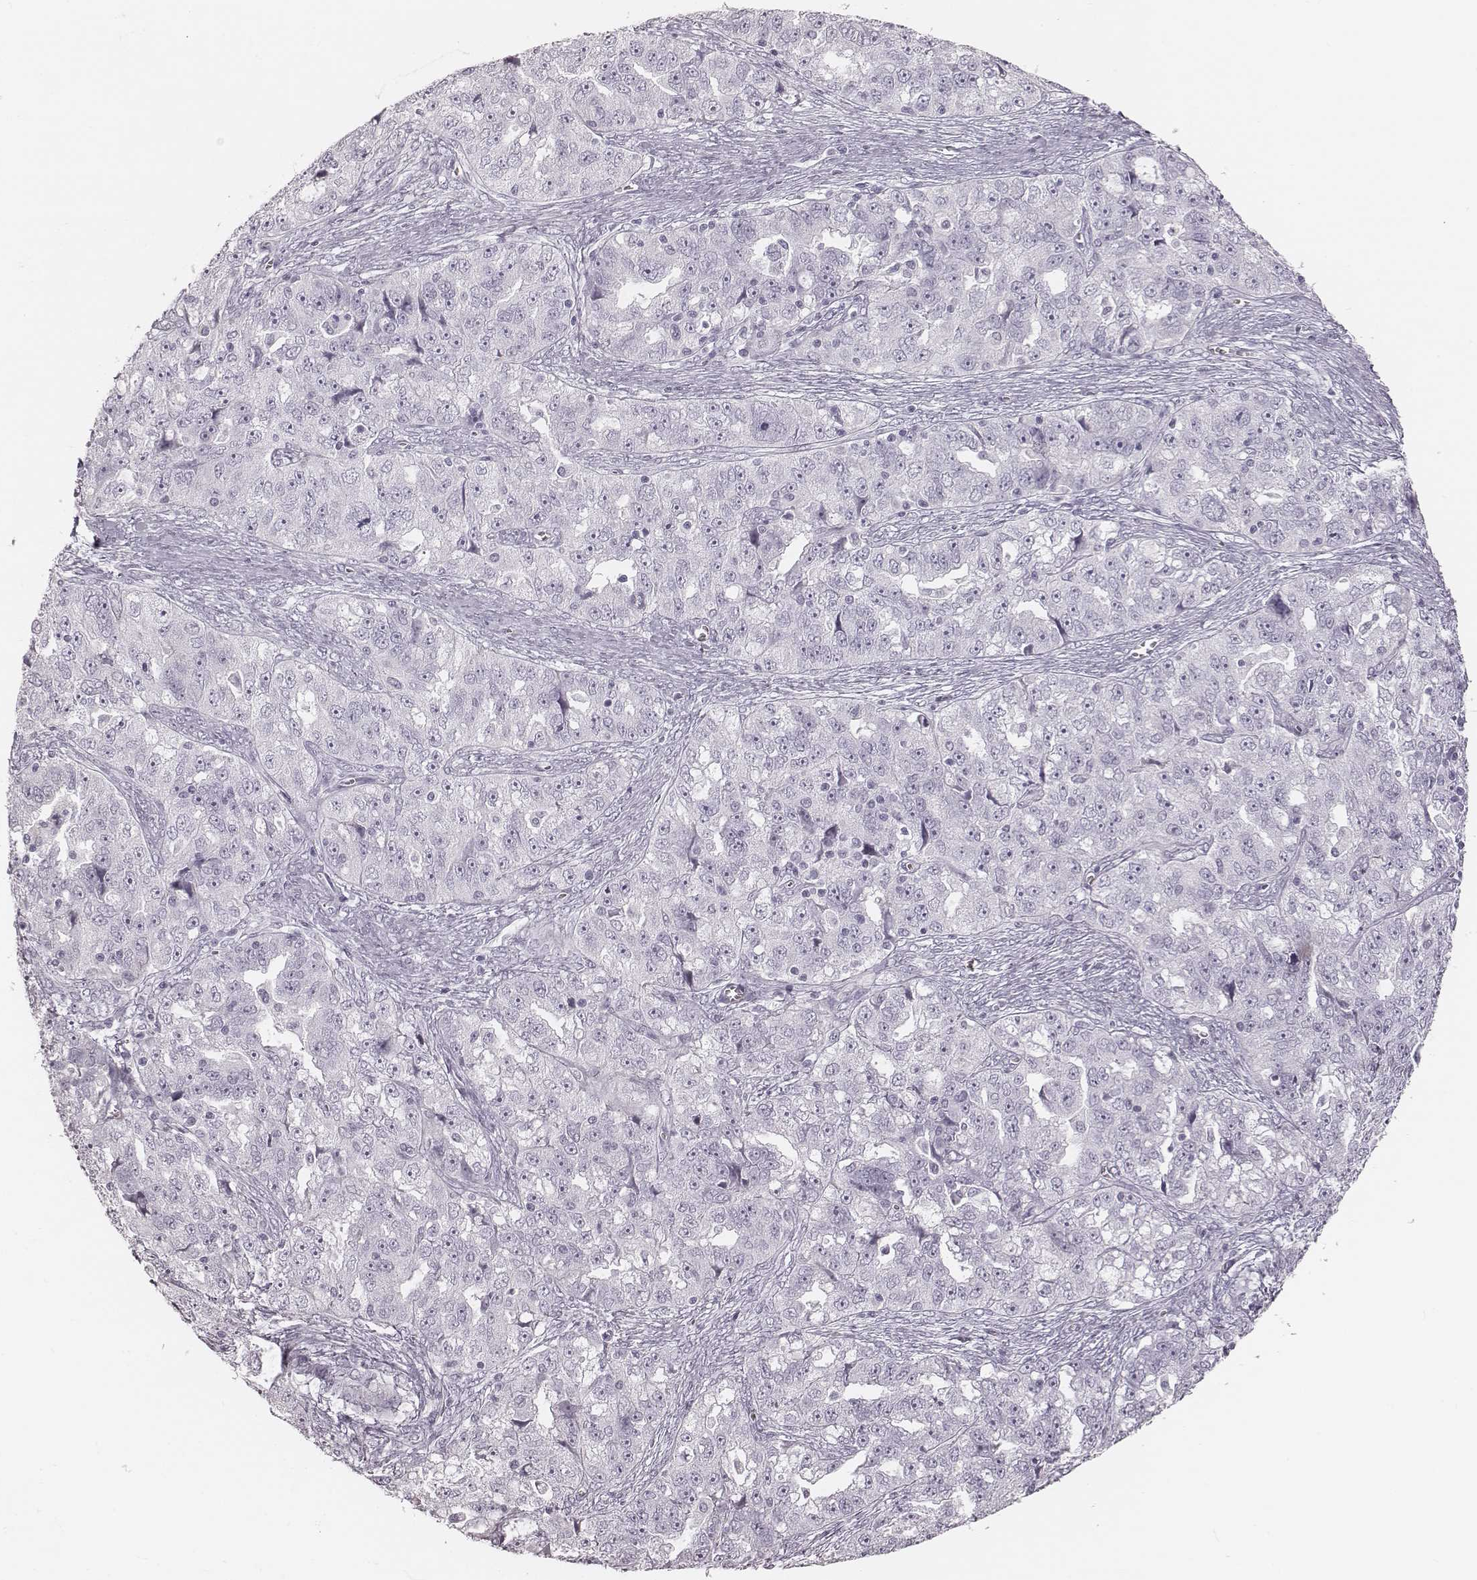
{"staining": {"intensity": "negative", "quantity": "none", "location": "none"}, "tissue": "ovarian cancer", "cell_type": "Tumor cells", "image_type": "cancer", "snomed": [{"axis": "morphology", "description": "Cystadenocarcinoma, serous, NOS"}, {"axis": "topography", "description": "Ovary"}], "caption": "Immunohistochemical staining of human serous cystadenocarcinoma (ovarian) displays no significant positivity in tumor cells.", "gene": "MSX1", "patient": {"sex": "female", "age": 51}}